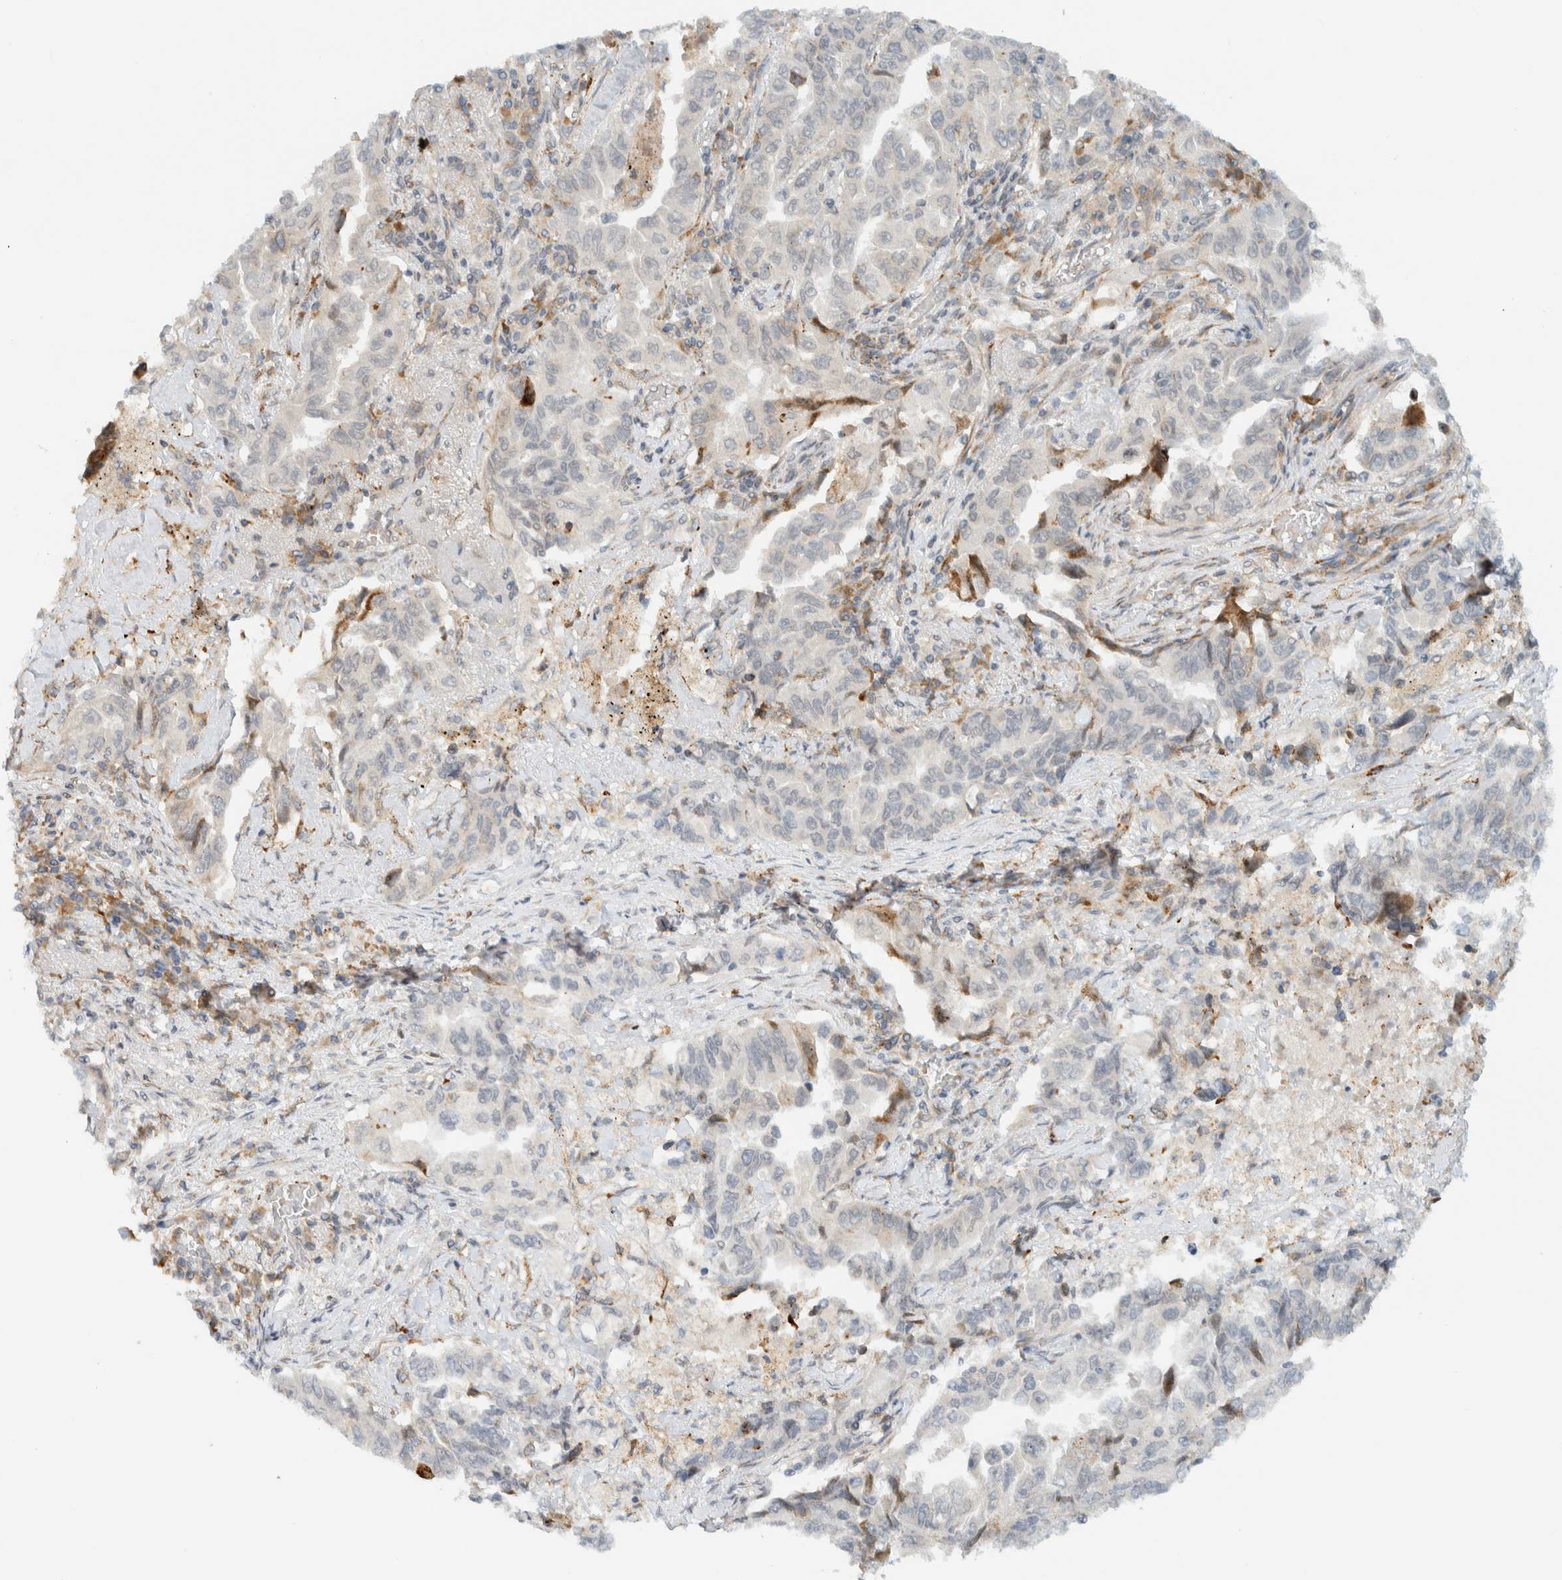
{"staining": {"intensity": "negative", "quantity": "none", "location": "none"}, "tissue": "lung cancer", "cell_type": "Tumor cells", "image_type": "cancer", "snomed": [{"axis": "morphology", "description": "Adenocarcinoma, NOS"}, {"axis": "topography", "description": "Lung"}], "caption": "This photomicrograph is of lung cancer (adenocarcinoma) stained with IHC to label a protein in brown with the nuclei are counter-stained blue. There is no positivity in tumor cells.", "gene": "ITPRID1", "patient": {"sex": "female", "age": 51}}